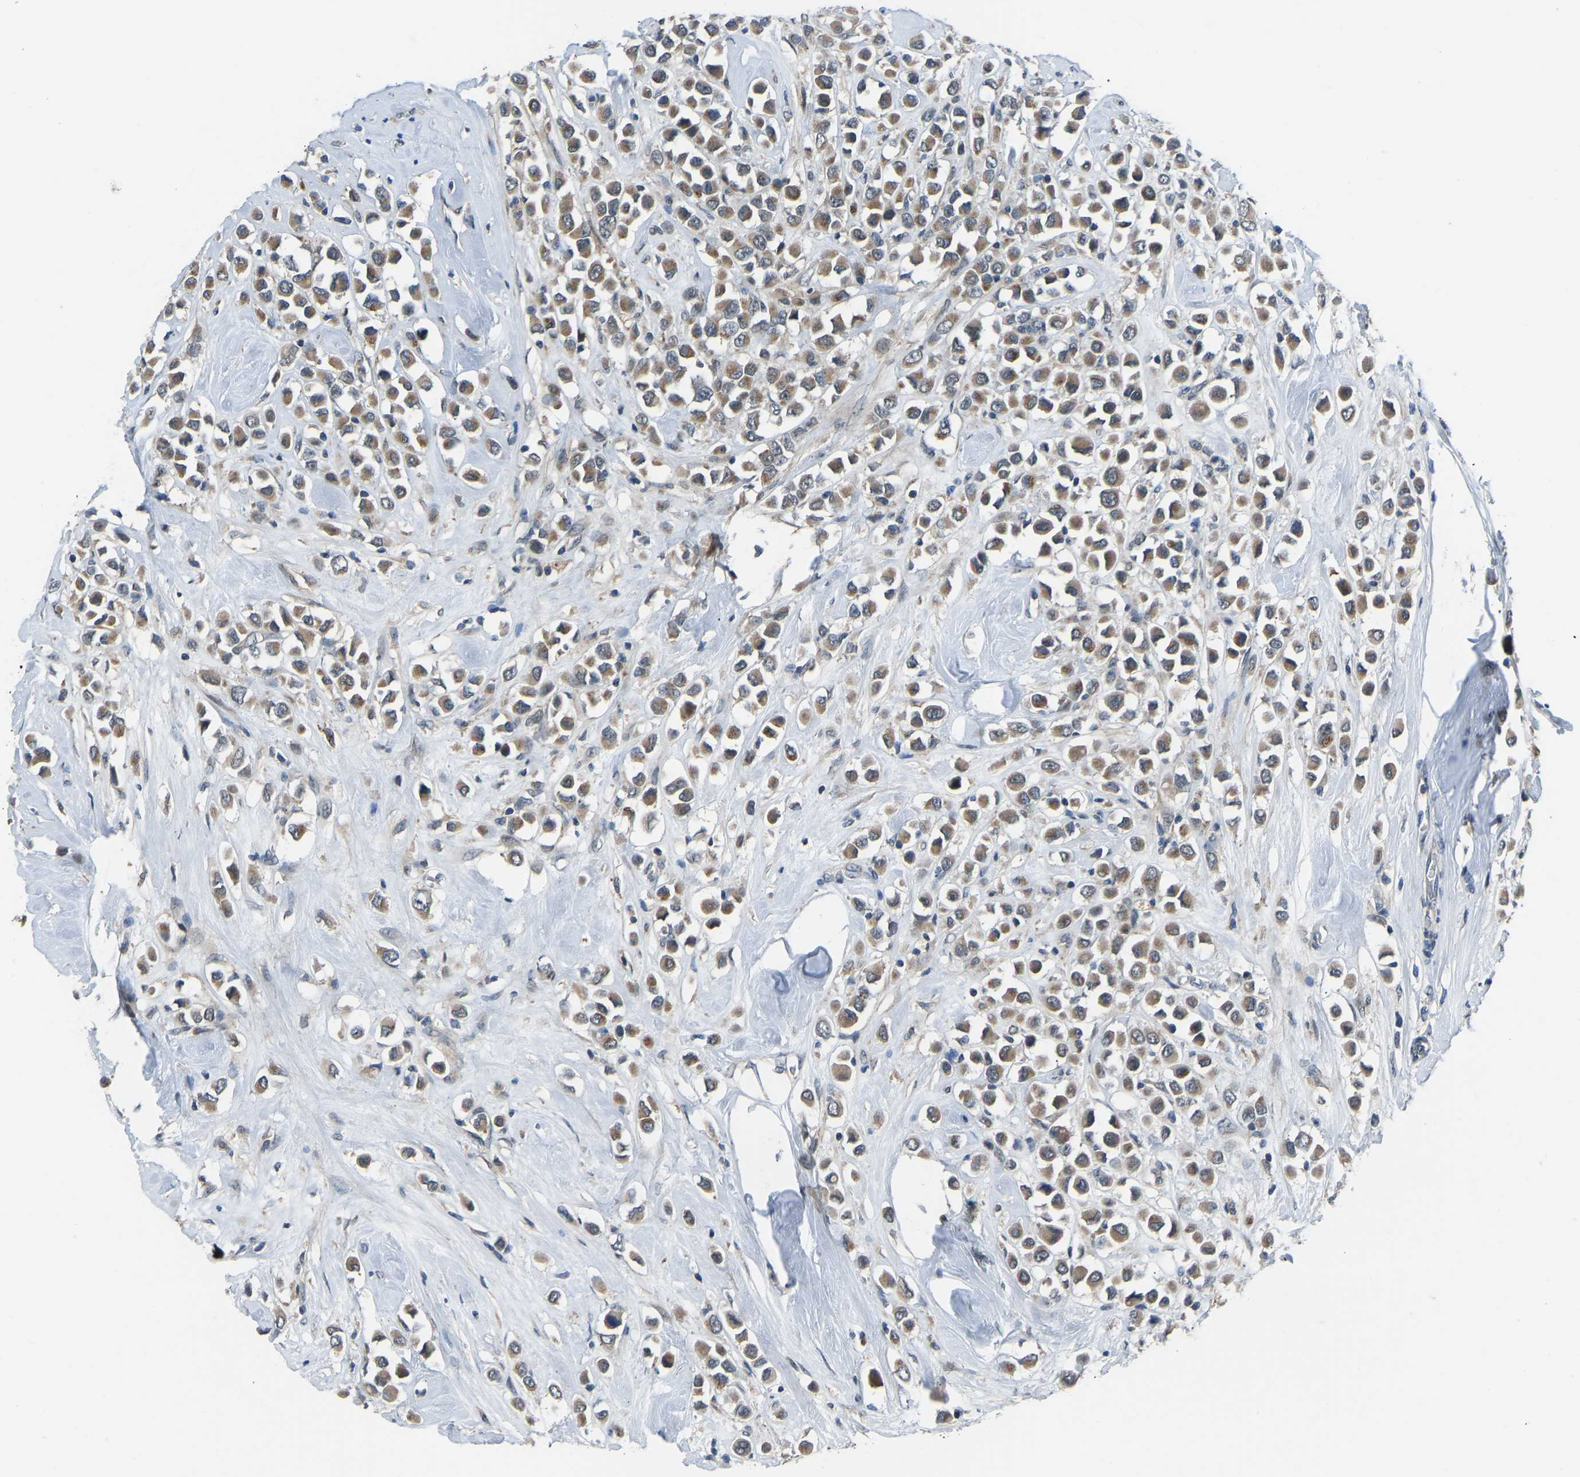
{"staining": {"intensity": "moderate", "quantity": ">75%", "location": "cytoplasmic/membranous"}, "tissue": "breast cancer", "cell_type": "Tumor cells", "image_type": "cancer", "snomed": [{"axis": "morphology", "description": "Duct carcinoma"}, {"axis": "topography", "description": "Breast"}], "caption": "Immunohistochemical staining of breast cancer displays moderate cytoplasmic/membranous protein expression in approximately >75% of tumor cells.", "gene": "CDK2AP1", "patient": {"sex": "female", "age": 61}}